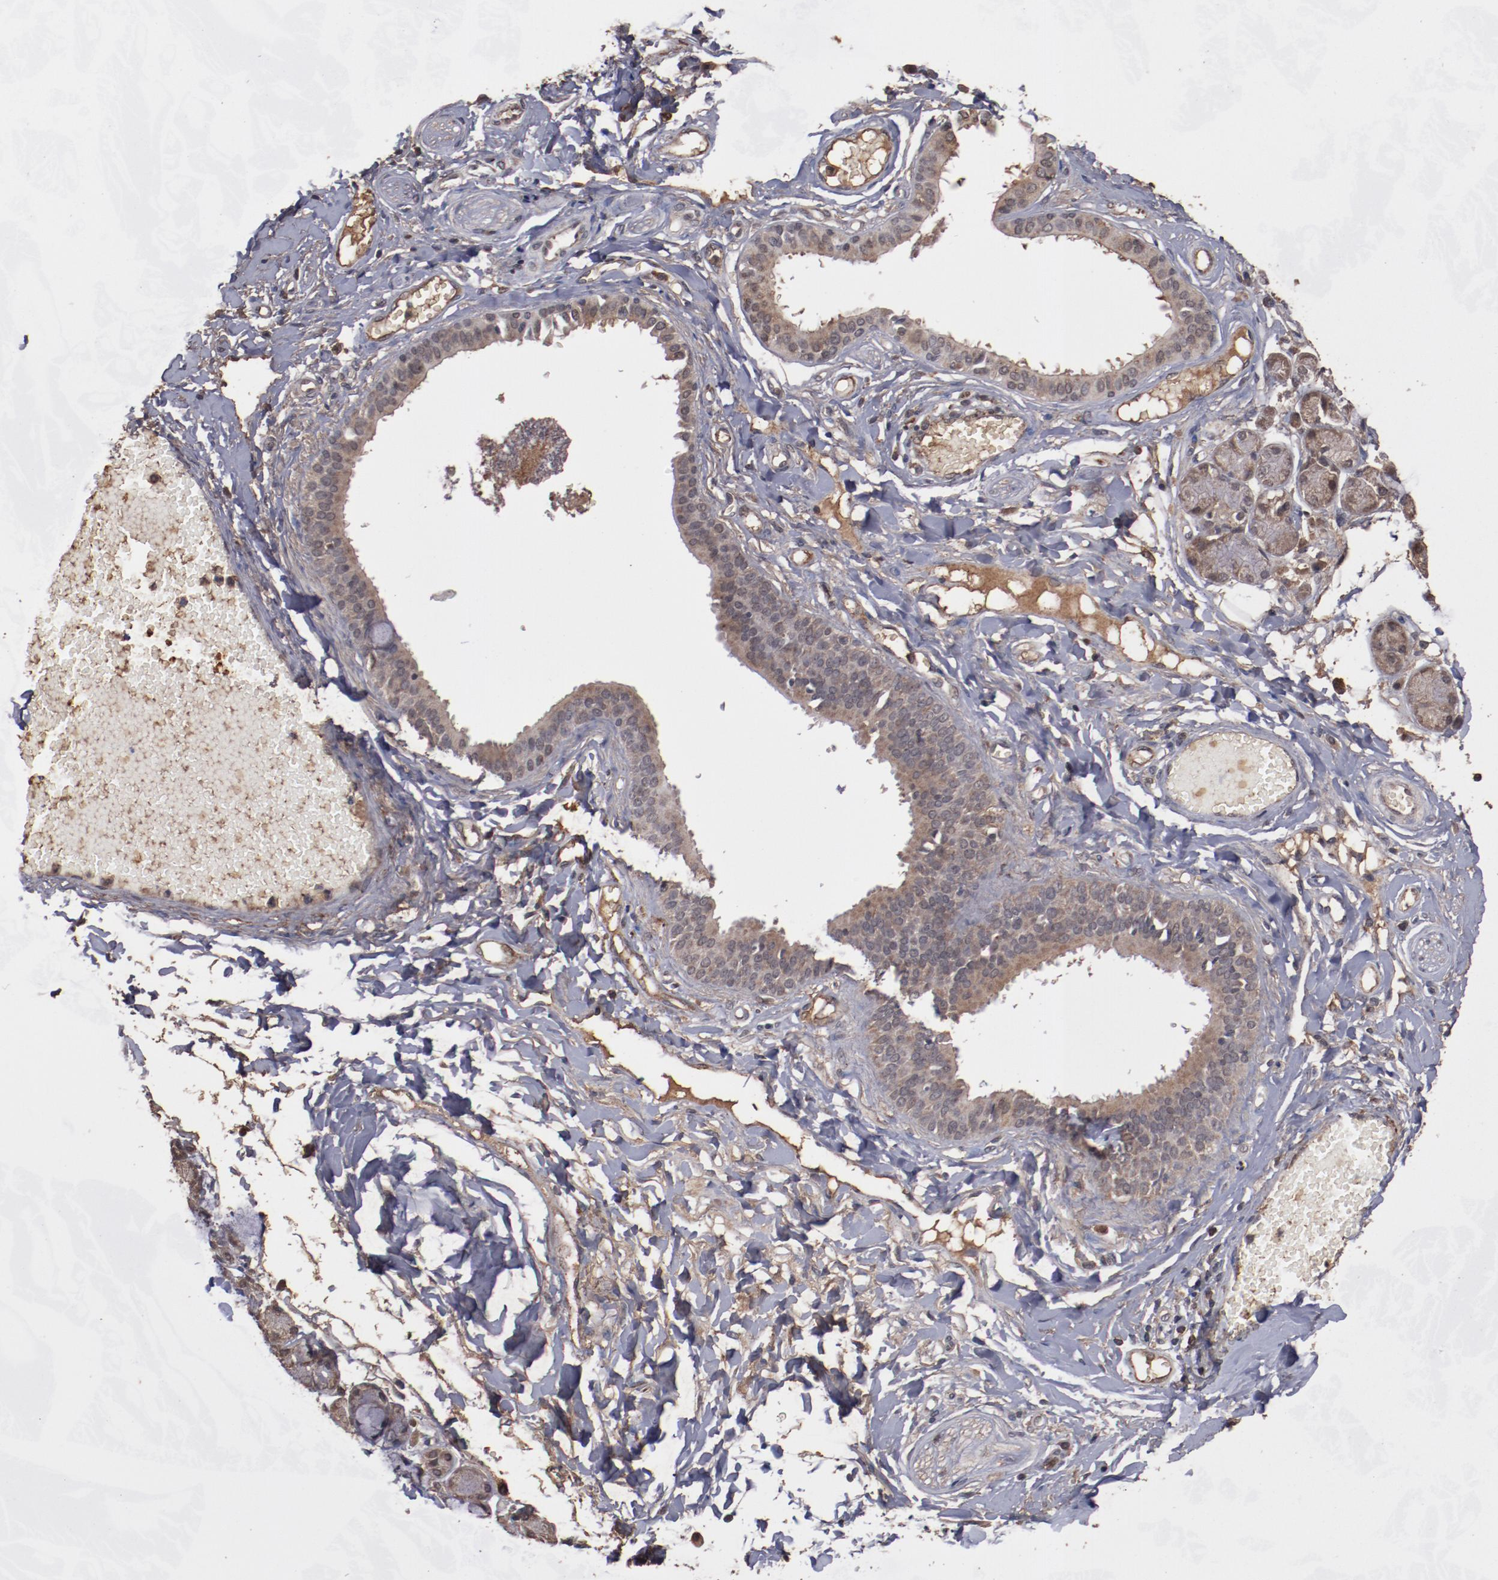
{"staining": {"intensity": "moderate", "quantity": ">75%", "location": "cytoplasmic/membranous"}, "tissue": "salivary gland", "cell_type": "Glandular cells", "image_type": "normal", "snomed": [{"axis": "morphology", "description": "Normal tissue, NOS"}, {"axis": "topography", "description": "Skeletal muscle"}, {"axis": "topography", "description": "Oral tissue"}, {"axis": "topography", "description": "Salivary gland"}, {"axis": "topography", "description": "Peripheral nerve tissue"}], "caption": "Salivary gland stained with a brown dye displays moderate cytoplasmic/membranous positive expression in approximately >75% of glandular cells.", "gene": "TENM1", "patient": {"sex": "male", "age": 54}}